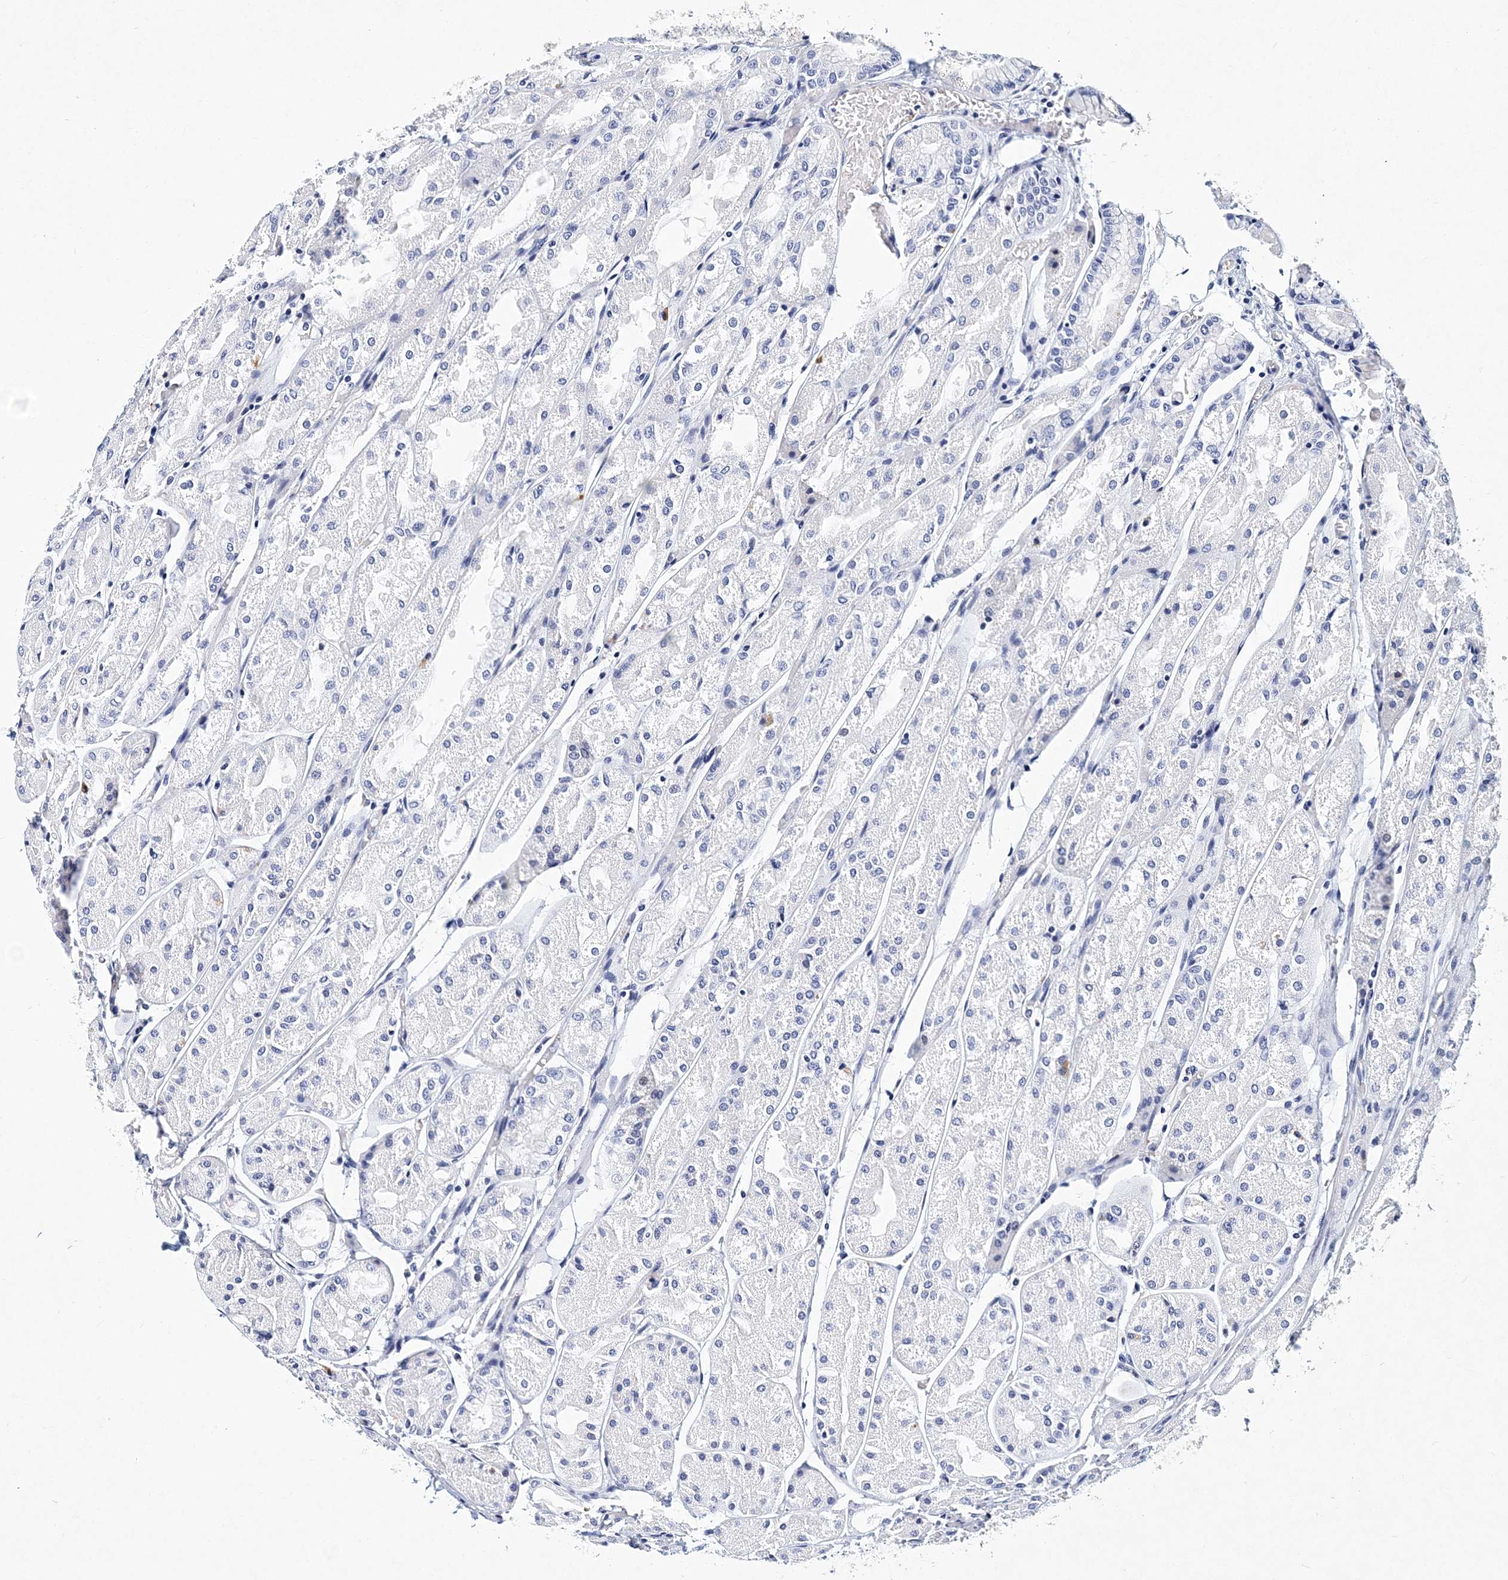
{"staining": {"intensity": "negative", "quantity": "none", "location": "none"}, "tissue": "stomach", "cell_type": "Glandular cells", "image_type": "normal", "snomed": [{"axis": "morphology", "description": "Normal tissue, NOS"}, {"axis": "topography", "description": "Stomach, upper"}], "caption": "This is an immunohistochemistry (IHC) micrograph of normal stomach. There is no expression in glandular cells.", "gene": "ITGA2B", "patient": {"sex": "male", "age": 72}}